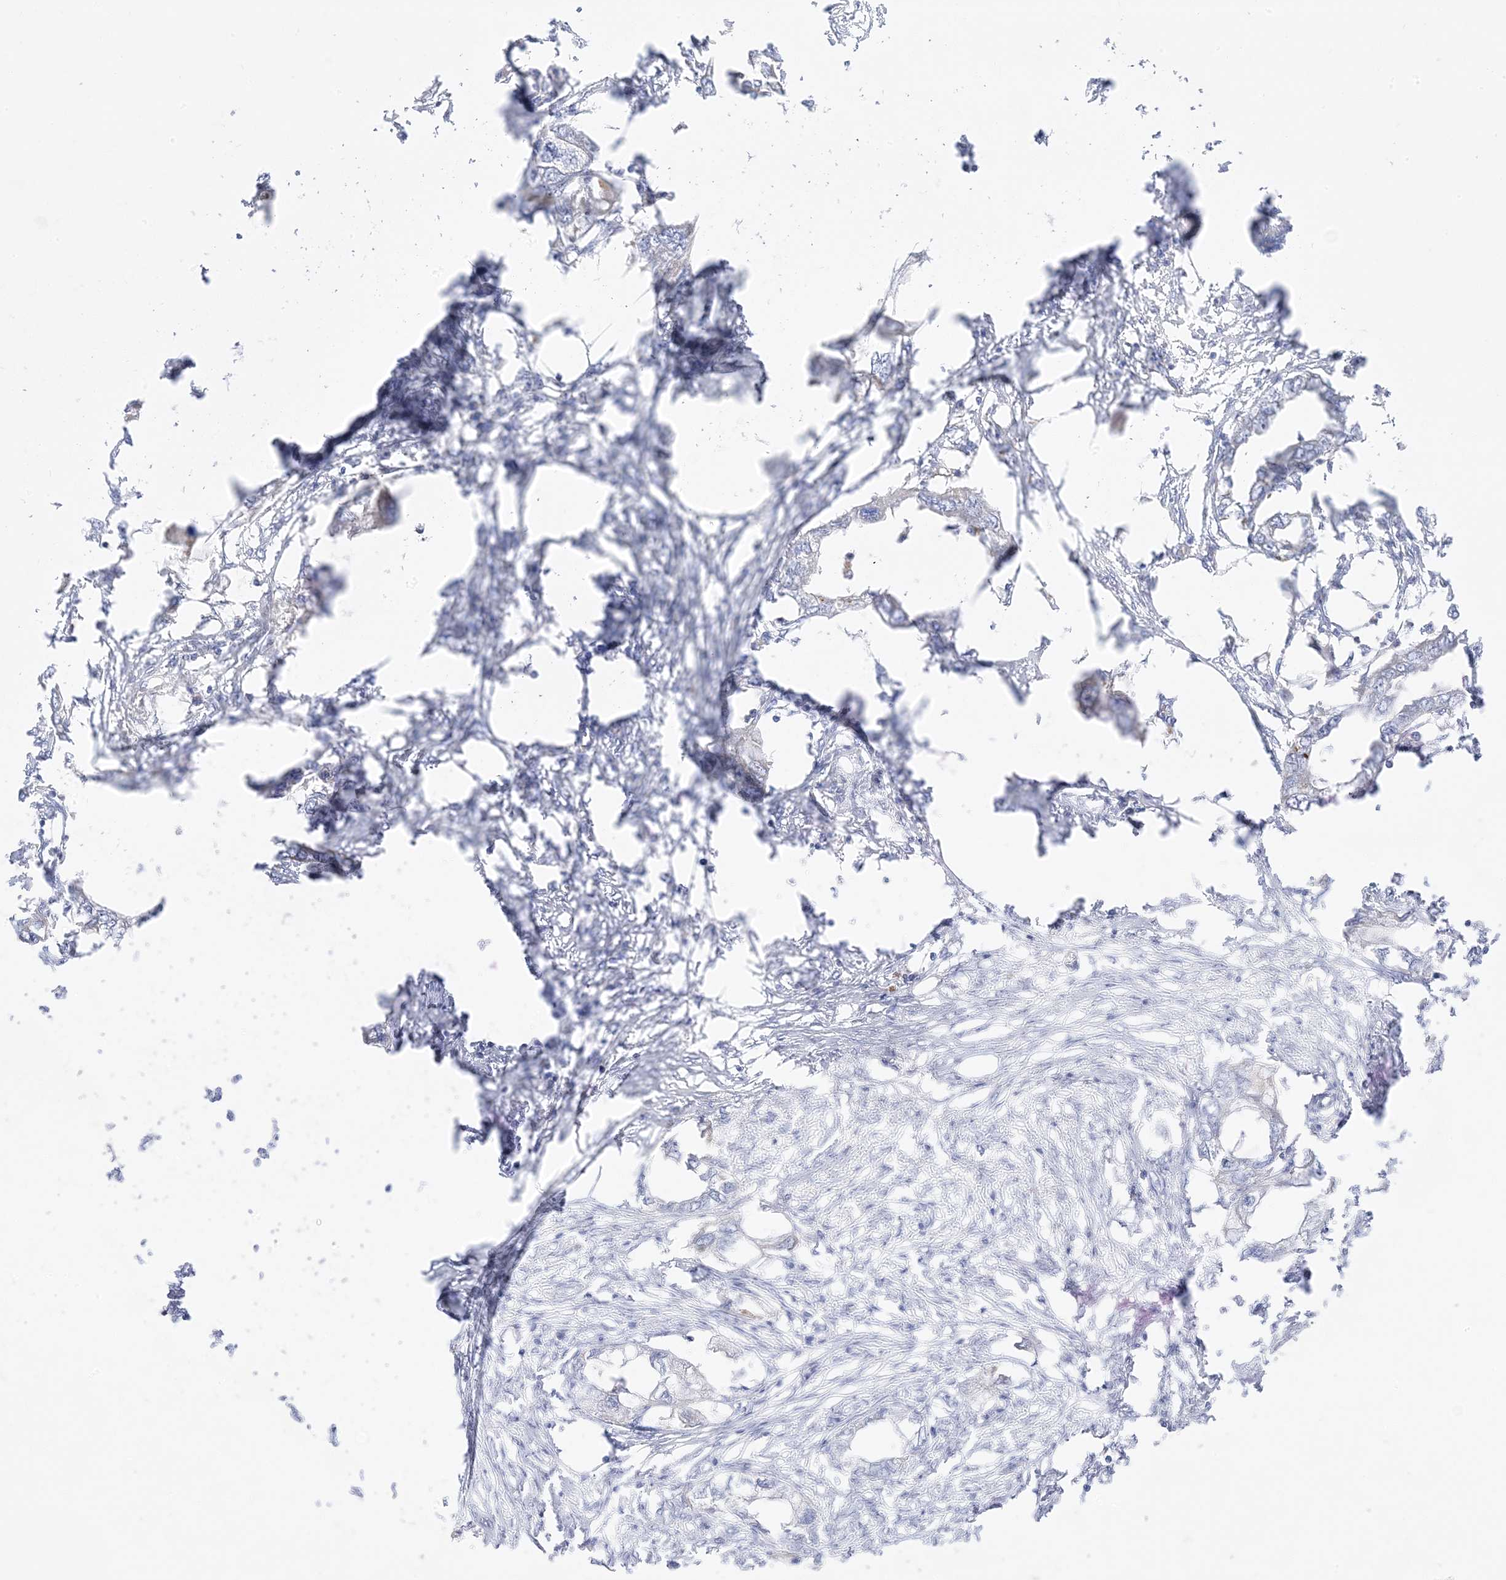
{"staining": {"intensity": "negative", "quantity": "none", "location": "none"}, "tissue": "endometrial cancer", "cell_type": "Tumor cells", "image_type": "cancer", "snomed": [{"axis": "morphology", "description": "Adenocarcinoma, NOS"}, {"axis": "morphology", "description": "Adenocarcinoma, metastatic, NOS"}, {"axis": "topography", "description": "Adipose tissue"}, {"axis": "topography", "description": "Endometrium"}], "caption": "Immunohistochemistry (IHC) photomicrograph of endometrial cancer stained for a protein (brown), which reveals no expression in tumor cells.", "gene": "TRANK1", "patient": {"sex": "female", "age": 67}}